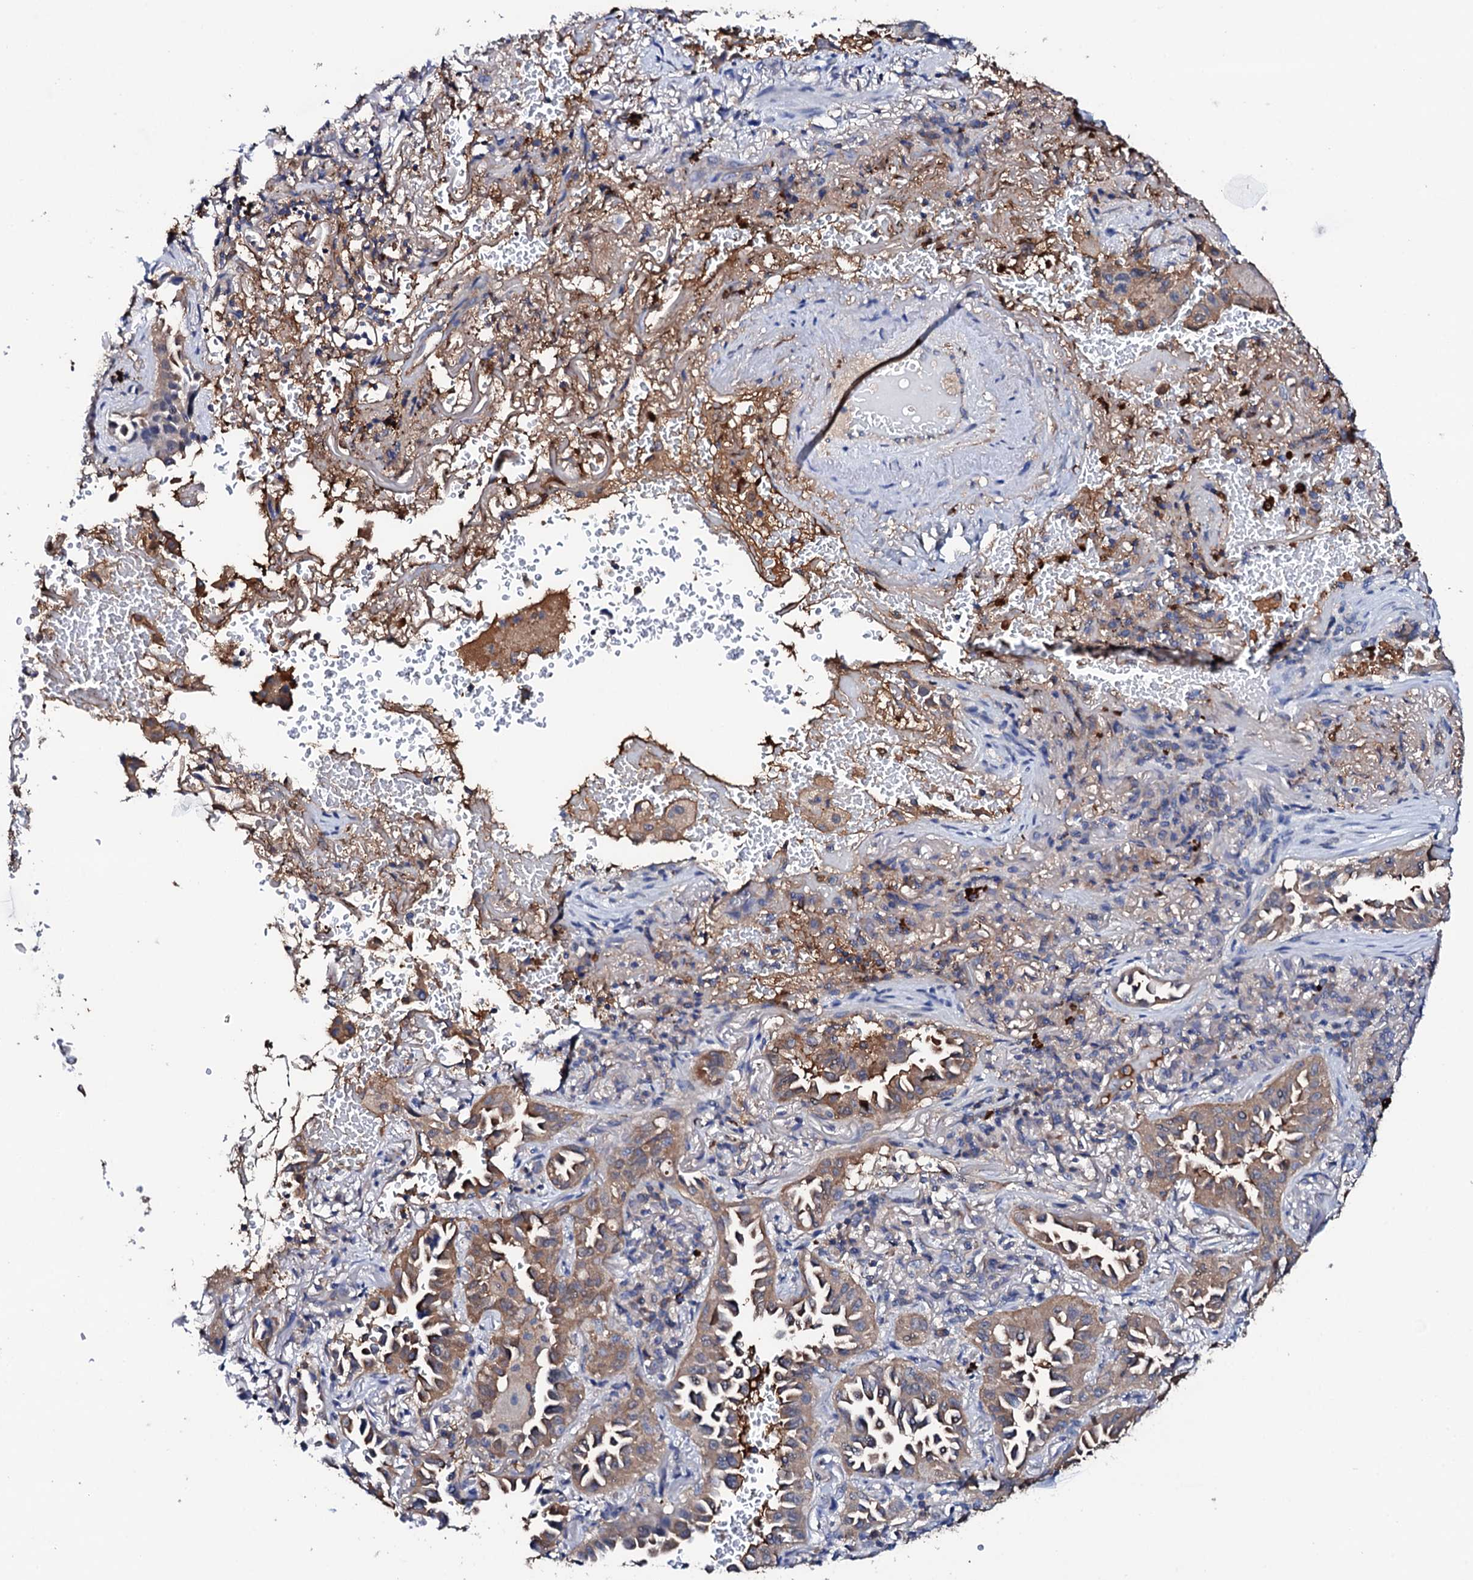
{"staining": {"intensity": "weak", "quantity": ">75%", "location": "cytoplasmic/membranous"}, "tissue": "lung cancer", "cell_type": "Tumor cells", "image_type": "cancer", "snomed": [{"axis": "morphology", "description": "Adenocarcinoma, NOS"}, {"axis": "topography", "description": "Lung"}], "caption": "A histopathology image of human lung cancer stained for a protein shows weak cytoplasmic/membranous brown staining in tumor cells.", "gene": "TCAF2", "patient": {"sex": "female", "age": 69}}